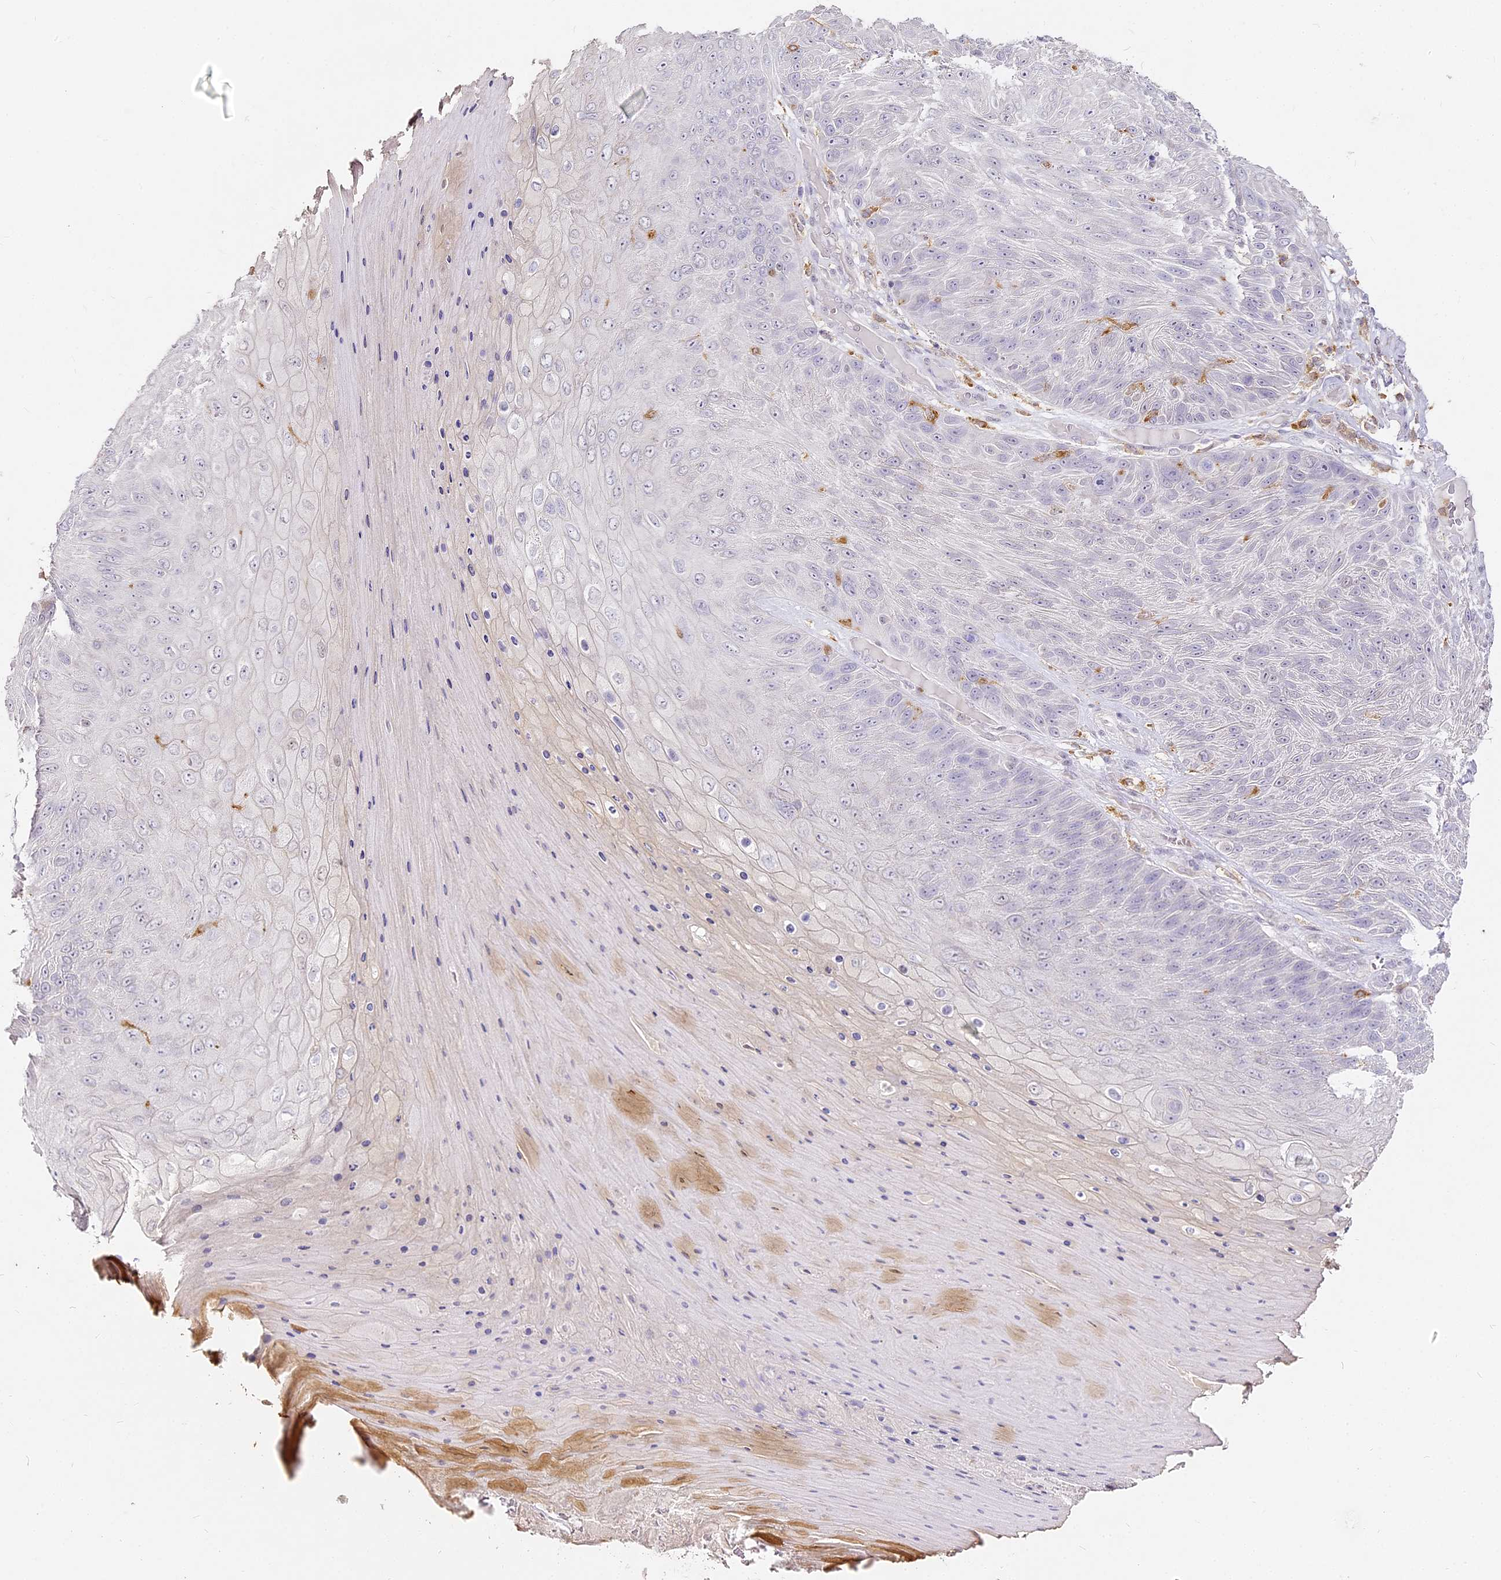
{"staining": {"intensity": "negative", "quantity": "none", "location": "none"}, "tissue": "skin cancer", "cell_type": "Tumor cells", "image_type": "cancer", "snomed": [{"axis": "morphology", "description": "Squamous cell carcinoma, NOS"}, {"axis": "topography", "description": "Skin"}], "caption": "High power microscopy micrograph of an IHC micrograph of squamous cell carcinoma (skin), revealing no significant positivity in tumor cells. The staining was performed using DAB to visualize the protein expression in brown, while the nuclei were stained in blue with hematoxylin (Magnification: 20x).", "gene": "DOCK2", "patient": {"sex": "female", "age": 88}}